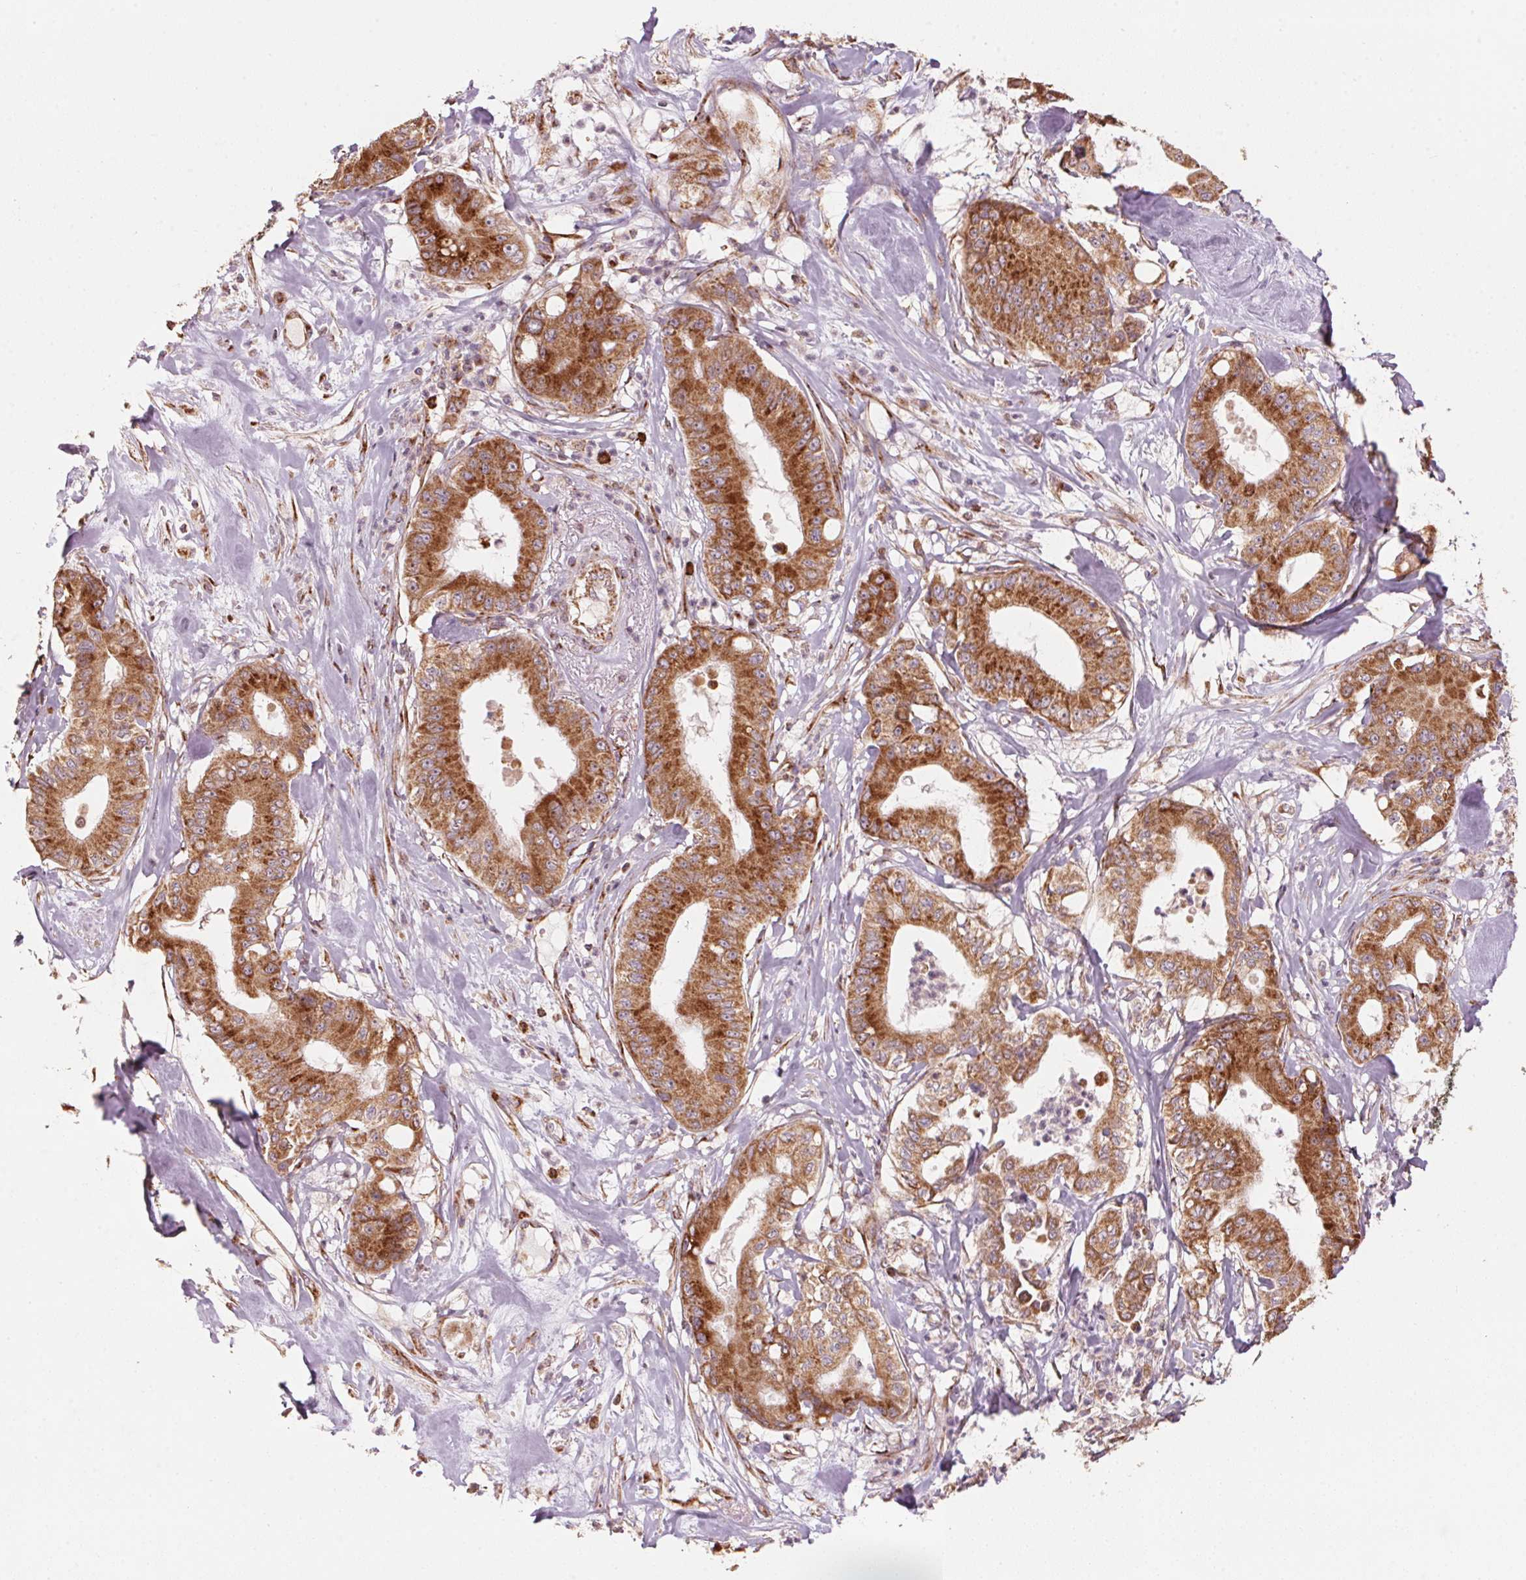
{"staining": {"intensity": "strong", "quantity": ">75%", "location": "cytoplasmic/membranous"}, "tissue": "pancreatic cancer", "cell_type": "Tumor cells", "image_type": "cancer", "snomed": [{"axis": "morphology", "description": "Adenocarcinoma, NOS"}, {"axis": "topography", "description": "Pancreas"}], "caption": "A high amount of strong cytoplasmic/membranous staining is seen in approximately >75% of tumor cells in pancreatic cancer tissue.", "gene": "TOMM70", "patient": {"sex": "male", "age": 71}}